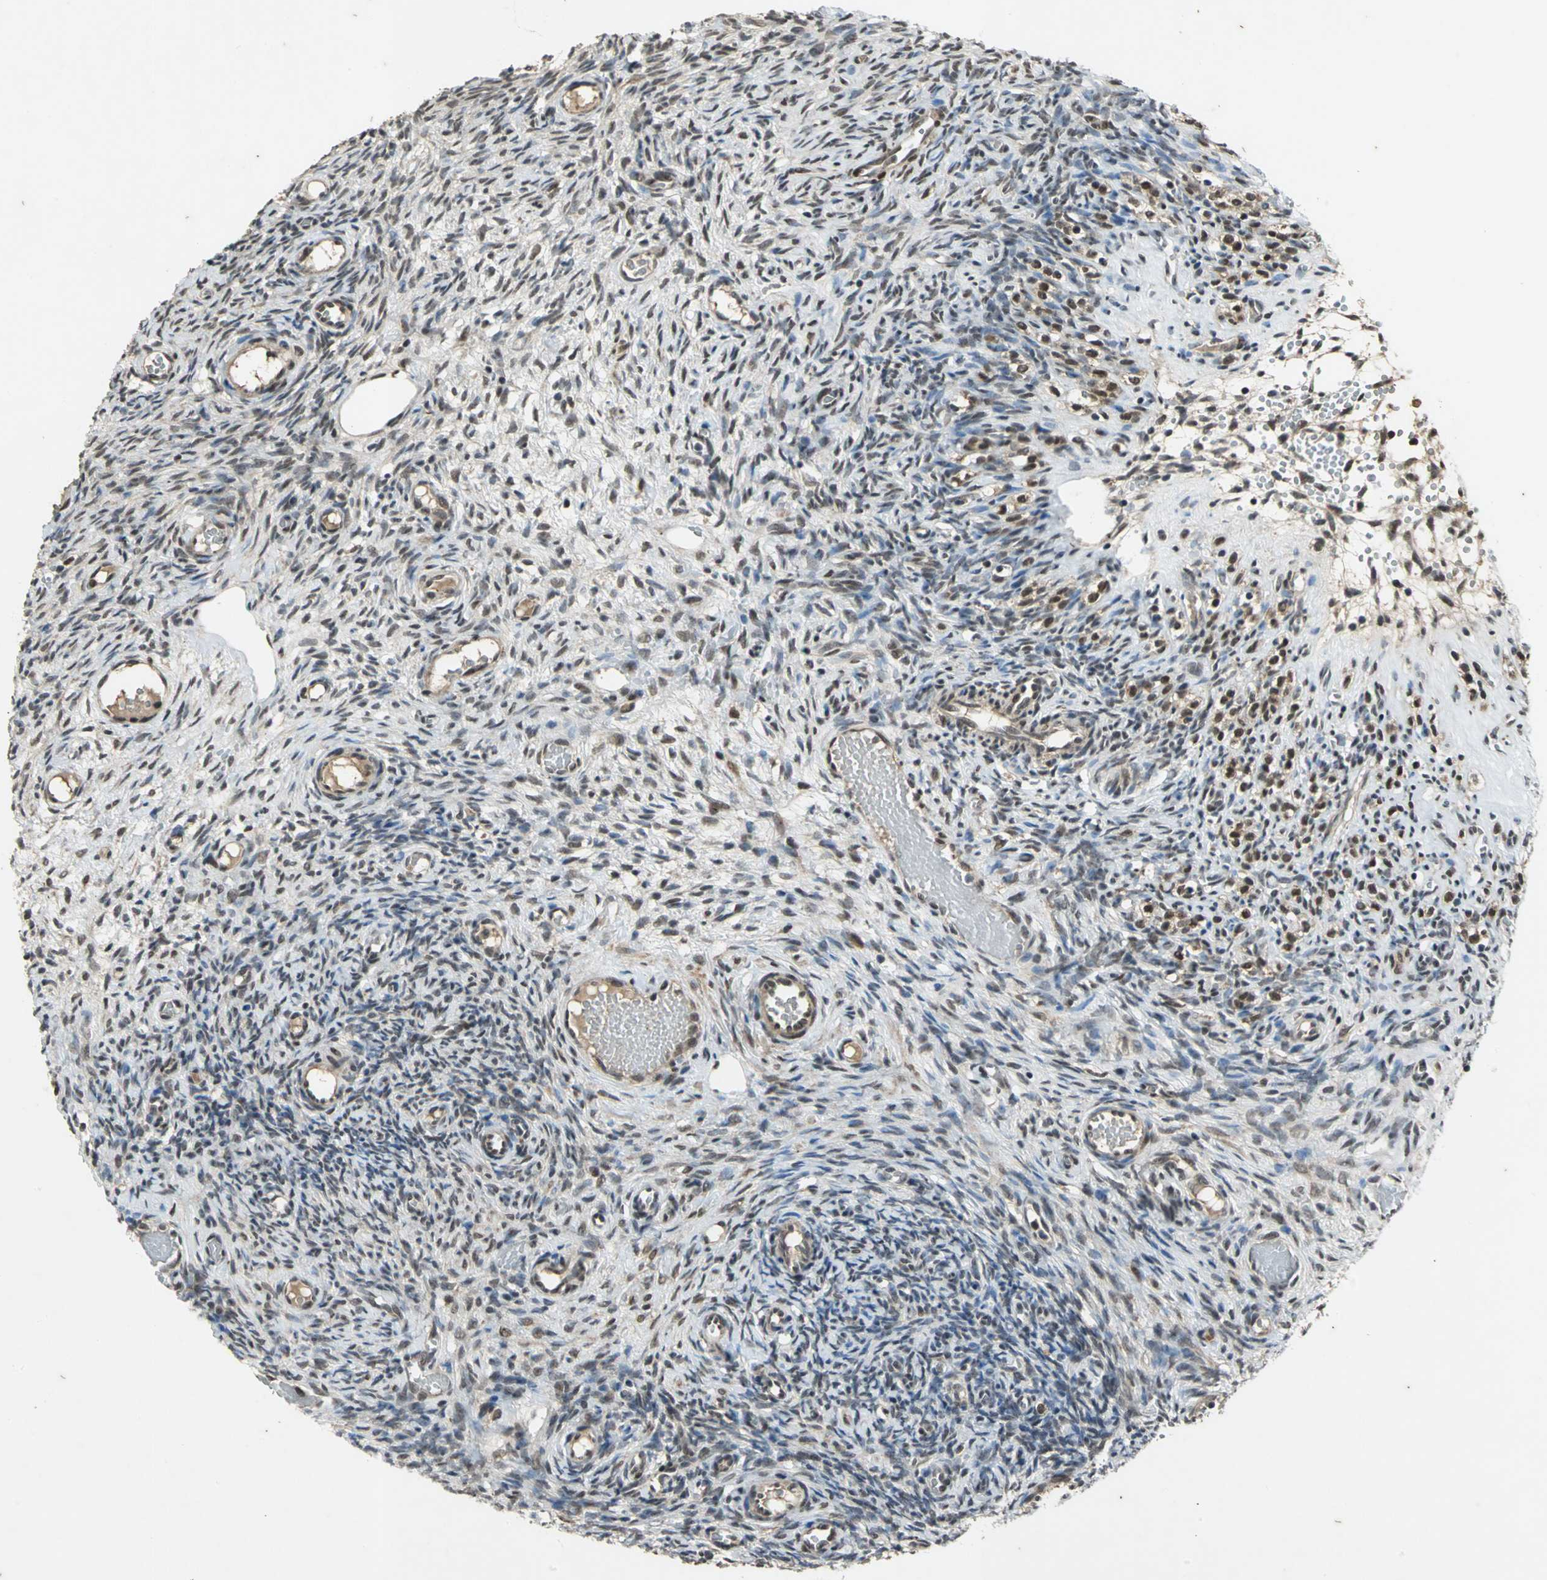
{"staining": {"intensity": "weak", "quantity": "25%-75%", "location": "cytoplasmic/membranous"}, "tissue": "ovary", "cell_type": "Follicle cells", "image_type": "normal", "snomed": [{"axis": "morphology", "description": "Normal tissue, NOS"}, {"axis": "topography", "description": "Ovary"}], "caption": "Protein expression by immunohistochemistry (IHC) displays weak cytoplasmic/membranous staining in about 25%-75% of follicle cells in benign ovary. (Stains: DAB in brown, nuclei in blue, Microscopy: brightfield microscopy at high magnification).", "gene": "NOTCH3", "patient": {"sex": "female", "age": 35}}